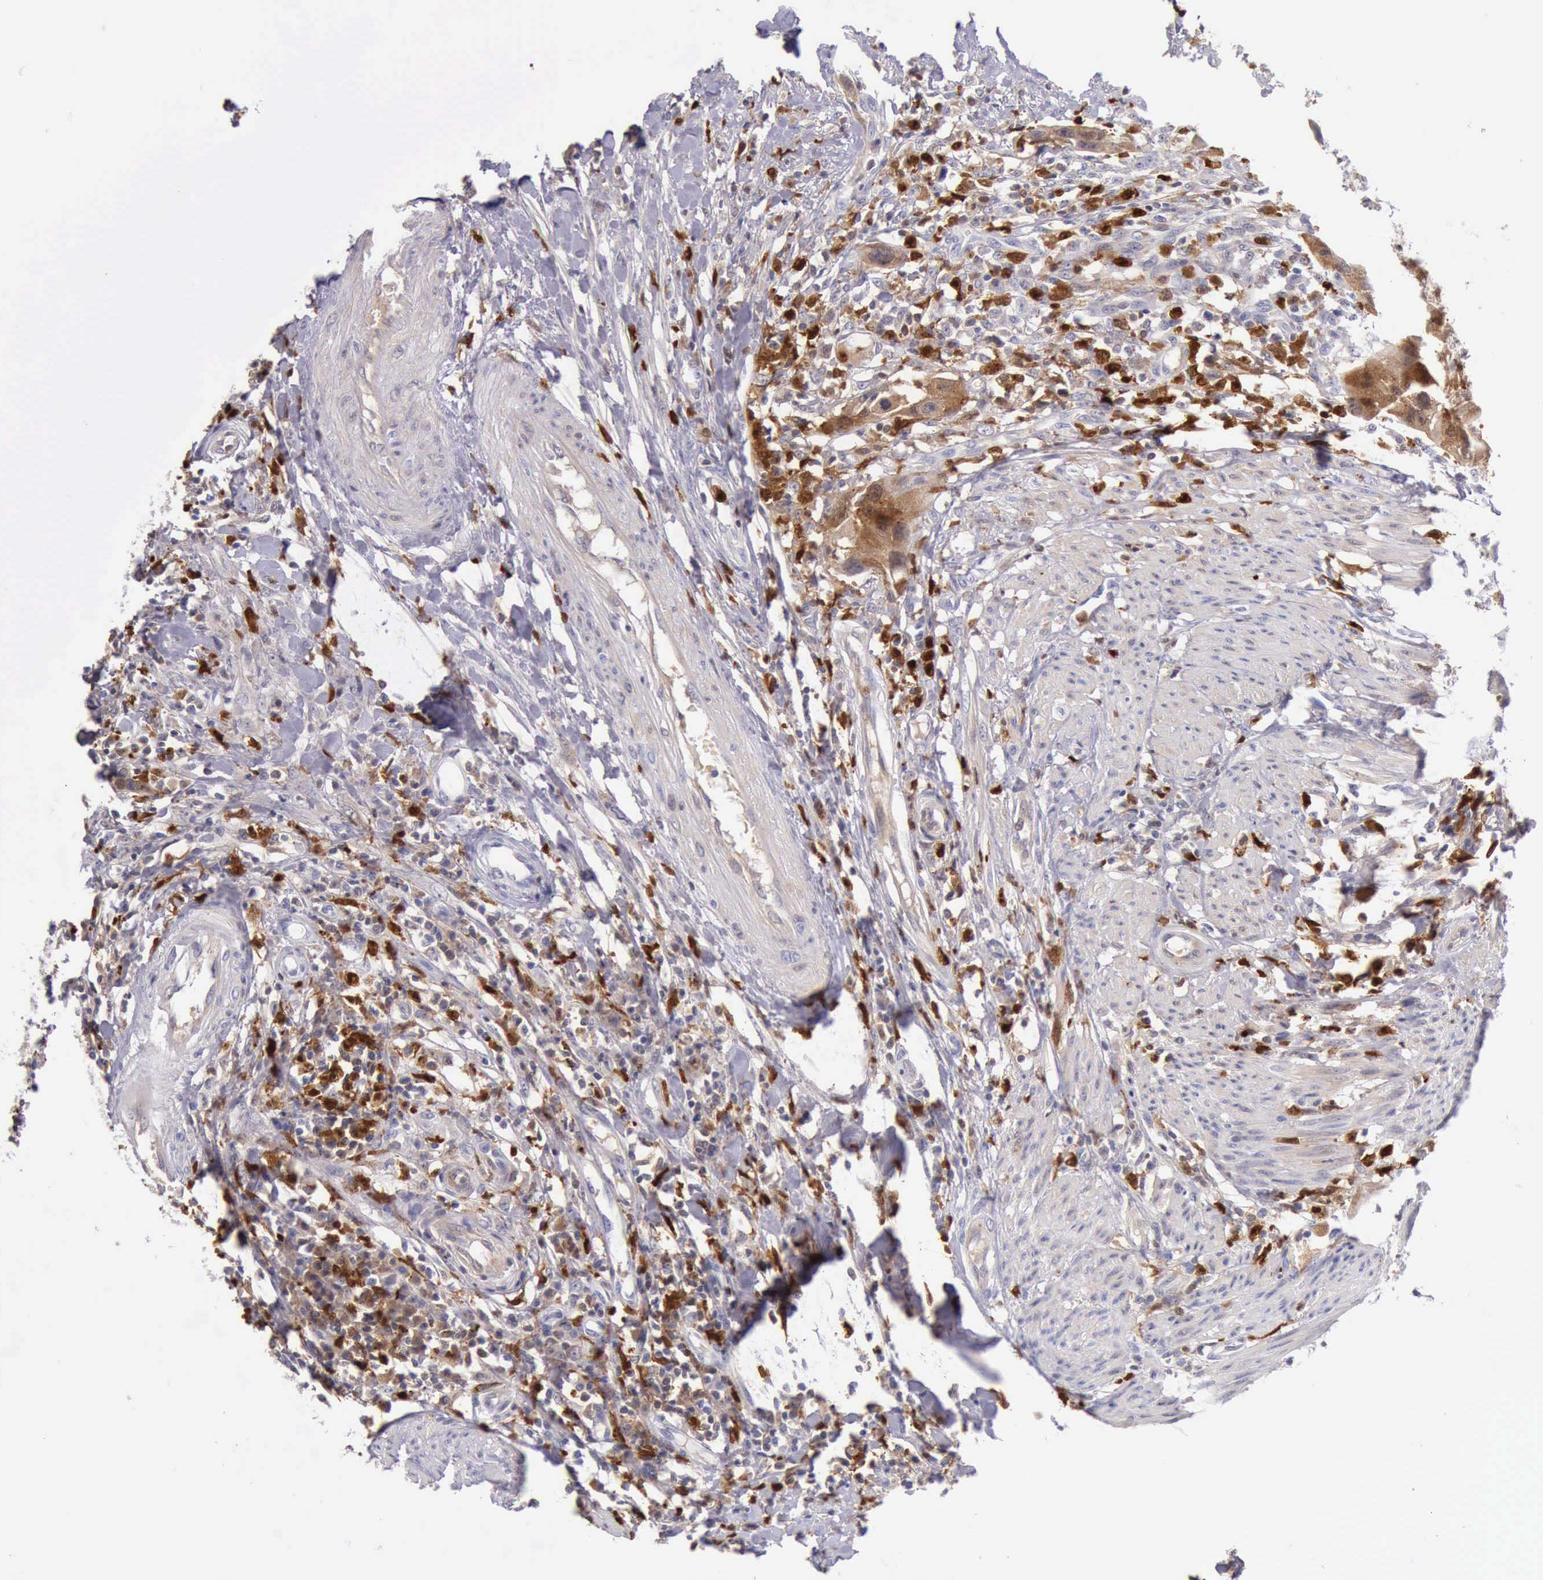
{"staining": {"intensity": "strong", "quantity": ">75%", "location": "cytoplasmic/membranous,nuclear"}, "tissue": "urothelial cancer", "cell_type": "Tumor cells", "image_type": "cancer", "snomed": [{"axis": "morphology", "description": "Urothelial carcinoma, High grade"}, {"axis": "topography", "description": "Urinary bladder"}], "caption": "Immunohistochemistry of high-grade urothelial carcinoma demonstrates high levels of strong cytoplasmic/membranous and nuclear positivity in approximately >75% of tumor cells. The staining is performed using DAB (3,3'-diaminobenzidine) brown chromogen to label protein expression. The nuclei are counter-stained blue using hematoxylin.", "gene": "CSTA", "patient": {"sex": "male", "age": 55}}